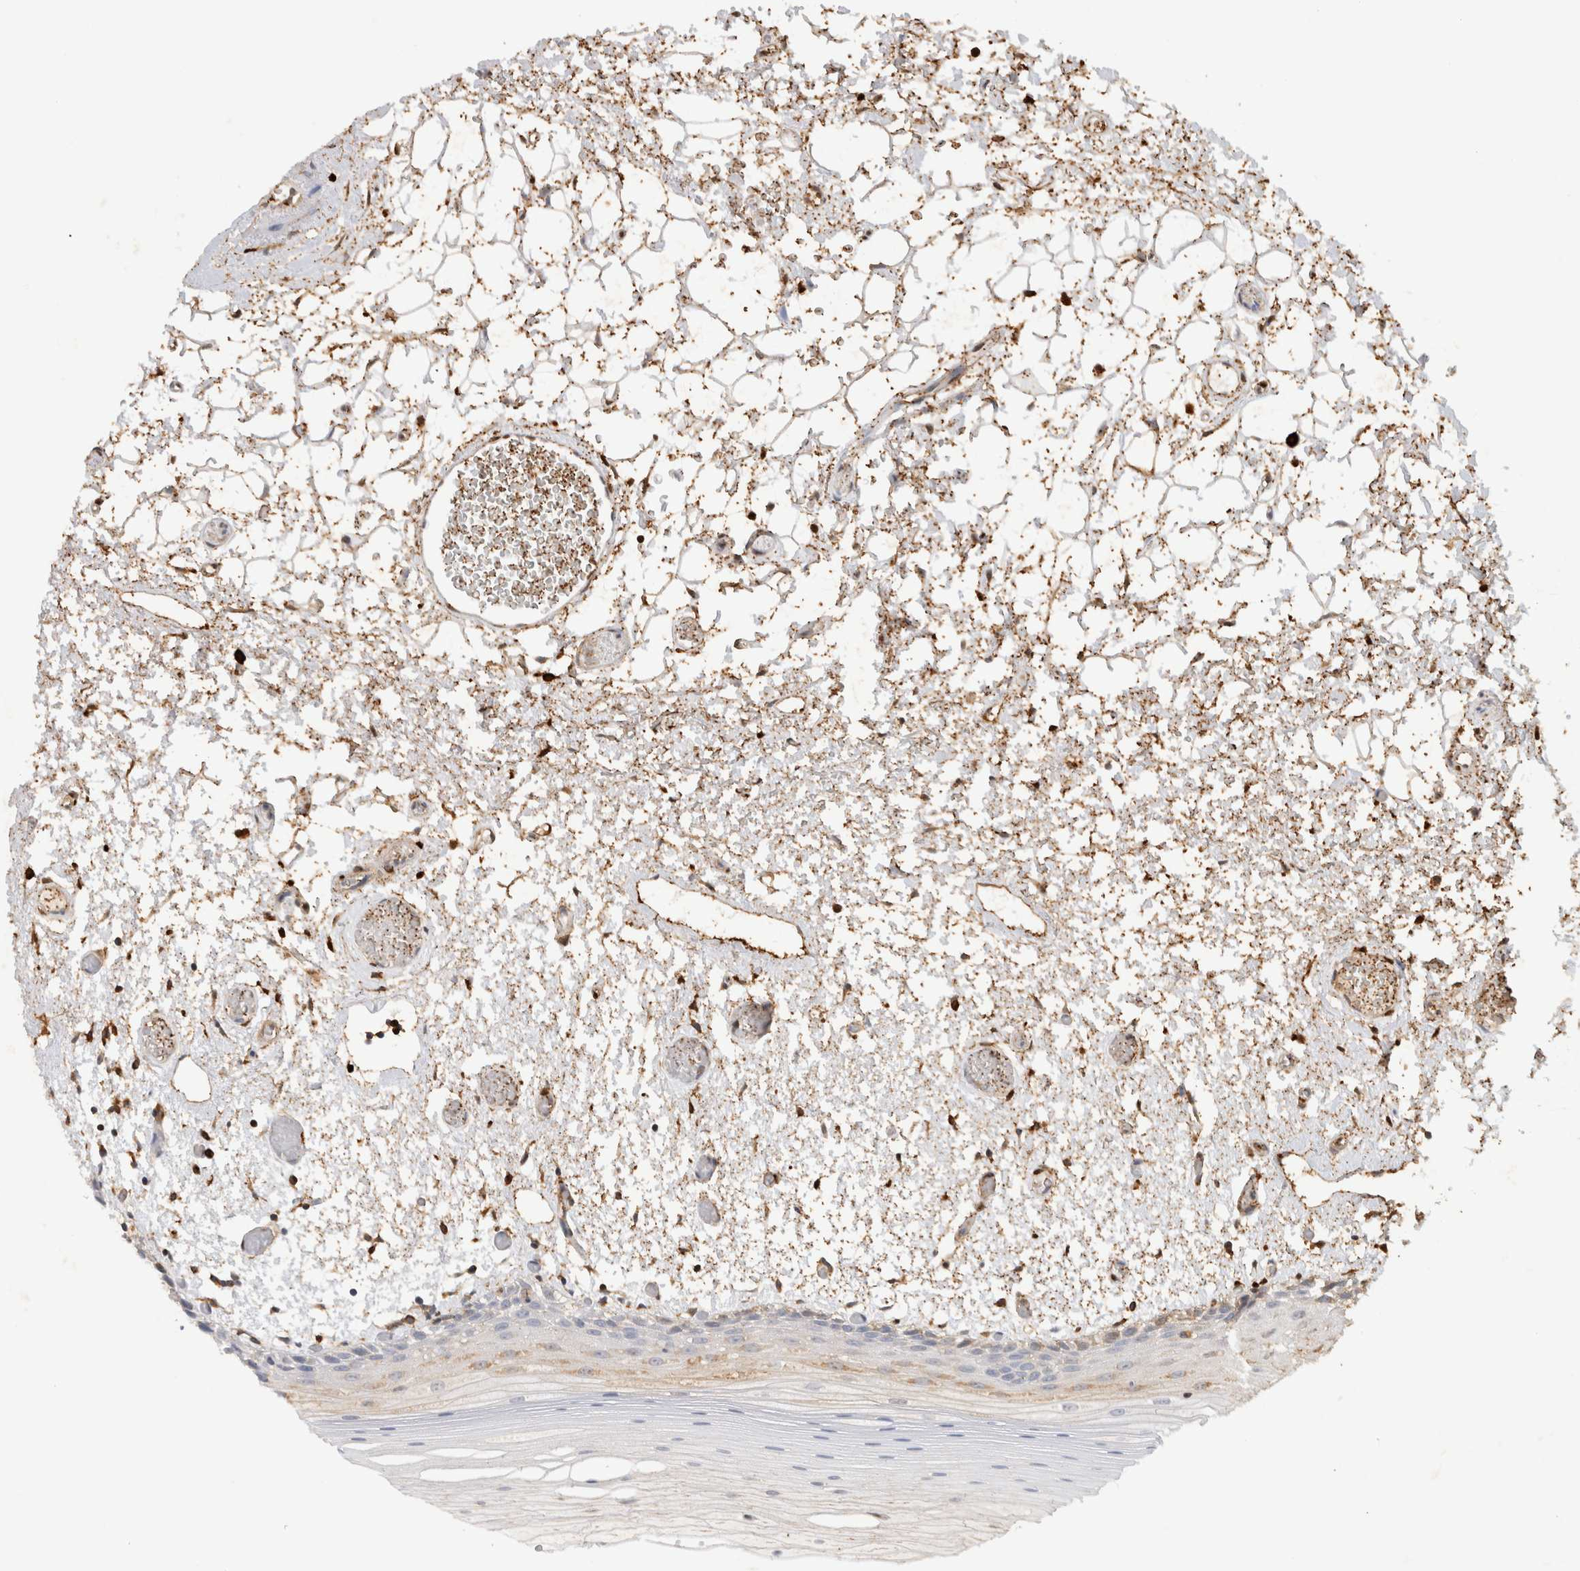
{"staining": {"intensity": "weak", "quantity": "<25%", "location": "cytoplasmic/membranous"}, "tissue": "oral mucosa", "cell_type": "Squamous epithelial cells", "image_type": "normal", "snomed": [{"axis": "morphology", "description": "Normal tissue, NOS"}, {"axis": "topography", "description": "Oral tissue"}], "caption": "Squamous epithelial cells show no significant protein expression in unremarkable oral mucosa.", "gene": "GAS1", "patient": {"sex": "male", "age": 52}}